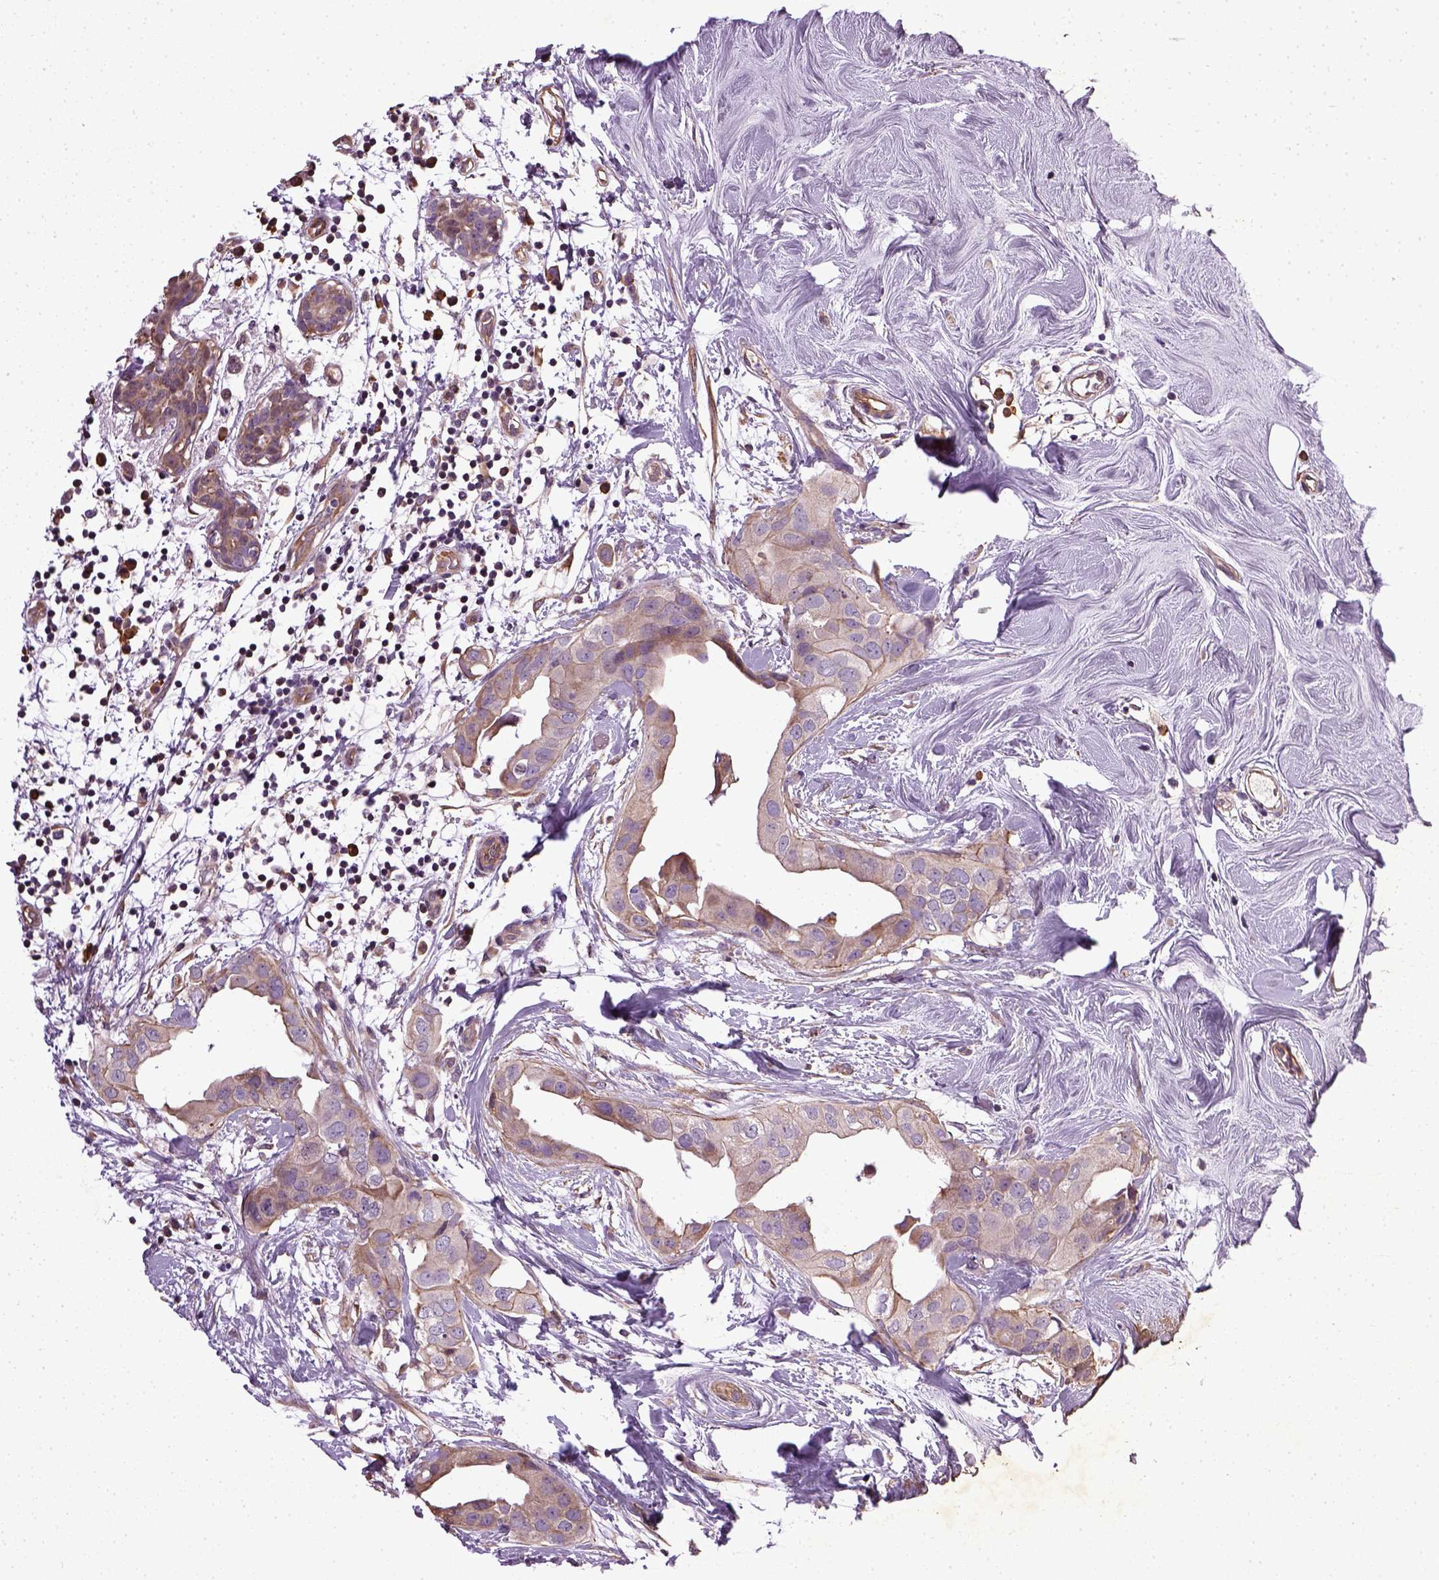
{"staining": {"intensity": "weak", "quantity": "25%-75%", "location": "cytoplasmic/membranous"}, "tissue": "breast cancer", "cell_type": "Tumor cells", "image_type": "cancer", "snomed": [{"axis": "morphology", "description": "Normal tissue, NOS"}, {"axis": "morphology", "description": "Duct carcinoma"}, {"axis": "topography", "description": "Breast"}], "caption": "Immunohistochemical staining of human breast cancer shows low levels of weak cytoplasmic/membranous protein staining in approximately 25%-75% of tumor cells.", "gene": "TPRG1", "patient": {"sex": "female", "age": 40}}